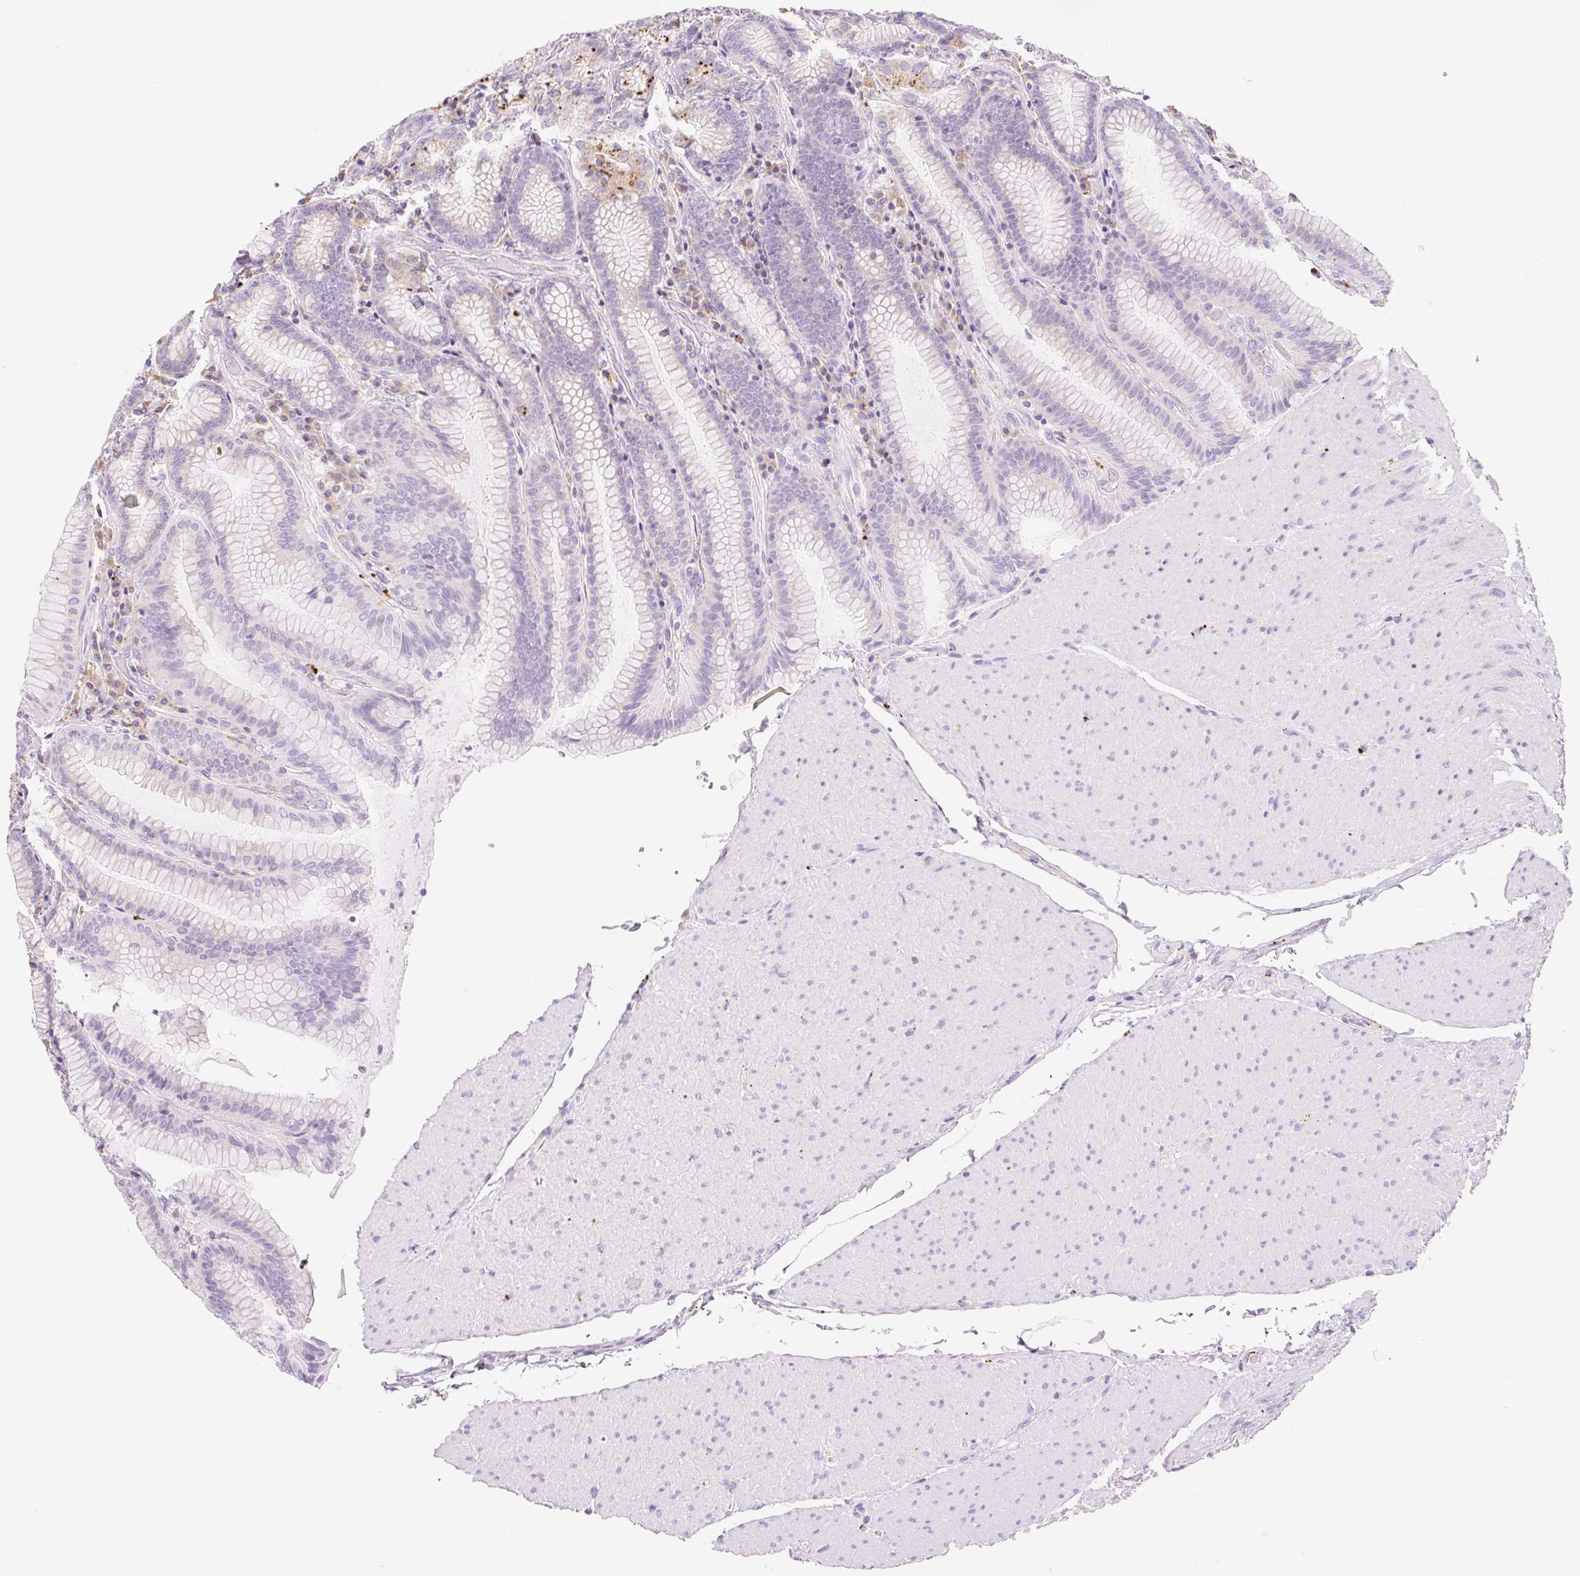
{"staining": {"intensity": "moderate", "quantity": "<25%", "location": "cytoplasmic/membranous"}, "tissue": "stomach", "cell_type": "Glandular cells", "image_type": "normal", "snomed": [{"axis": "morphology", "description": "Normal tissue, NOS"}, {"axis": "topography", "description": "Stomach, upper"}, {"axis": "topography", "description": "Stomach, lower"}], "caption": "Human stomach stained for a protein (brown) demonstrates moderate cytoplasmic/membranous positive expression in approximately <25% of glandular cells.", "gene": "CLEC3A", "patient": {"sex": "female", "age": 76}}